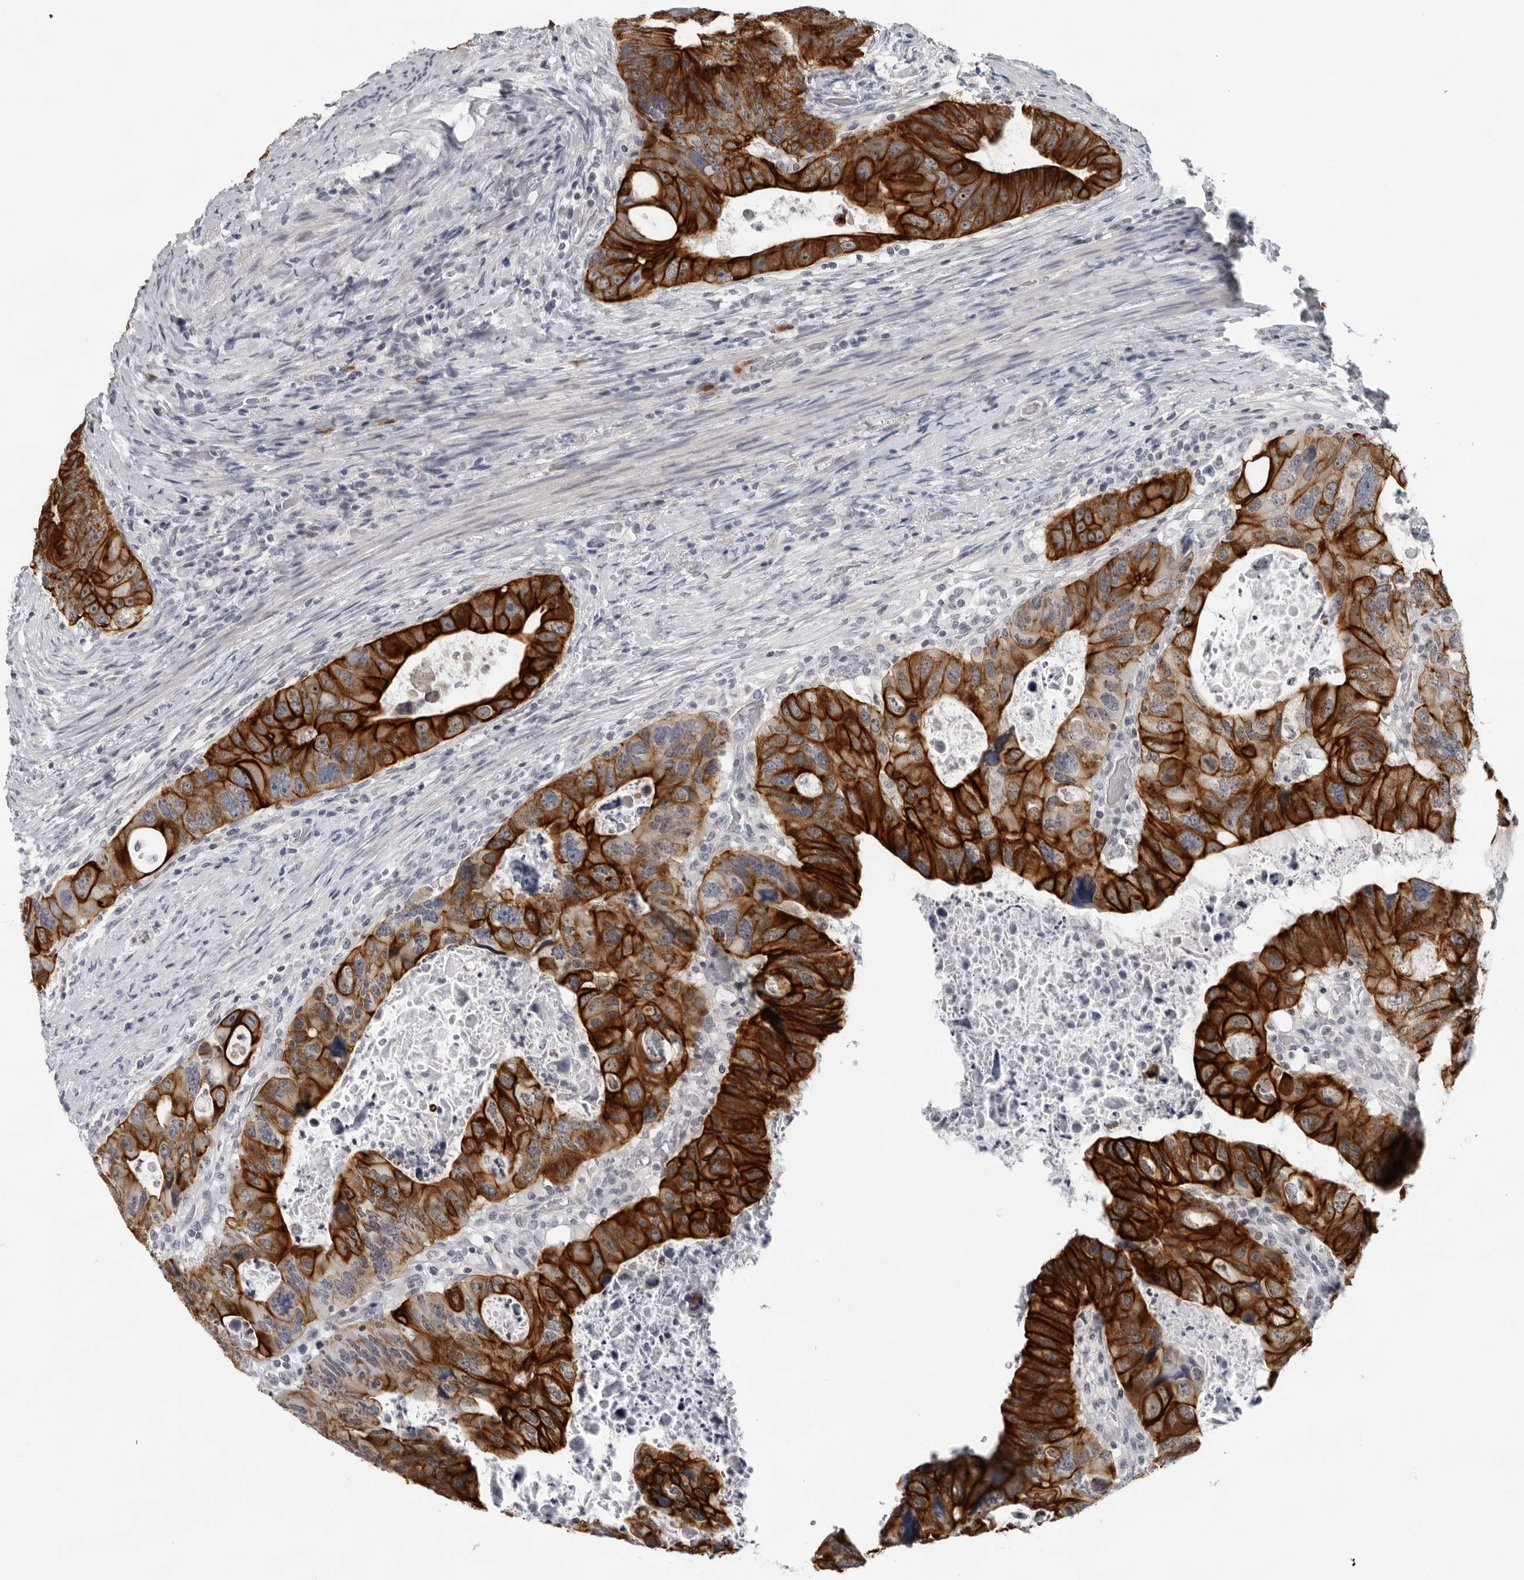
{"staining": {"intensity": "strong", "quantity": ">75%", "location": "cytoplasmic/membranous"}, "tissue": "colorectal cancer", "cell_type": "Tumor cells", "image_type": "cancer", "snomed": [{"axis": "morphology", "description": "Adenocarcinoma, NOS"}, {"axis": "topography", "description": "Rectum"}], "caption": "IHC of colorectal cancer exhibits high levels of strong cytoplasmic/membranous positivity in approximately >75% of tumor cells.", "gene": "CCDC28B", "patient": {"sex": "male", "age": 59}}